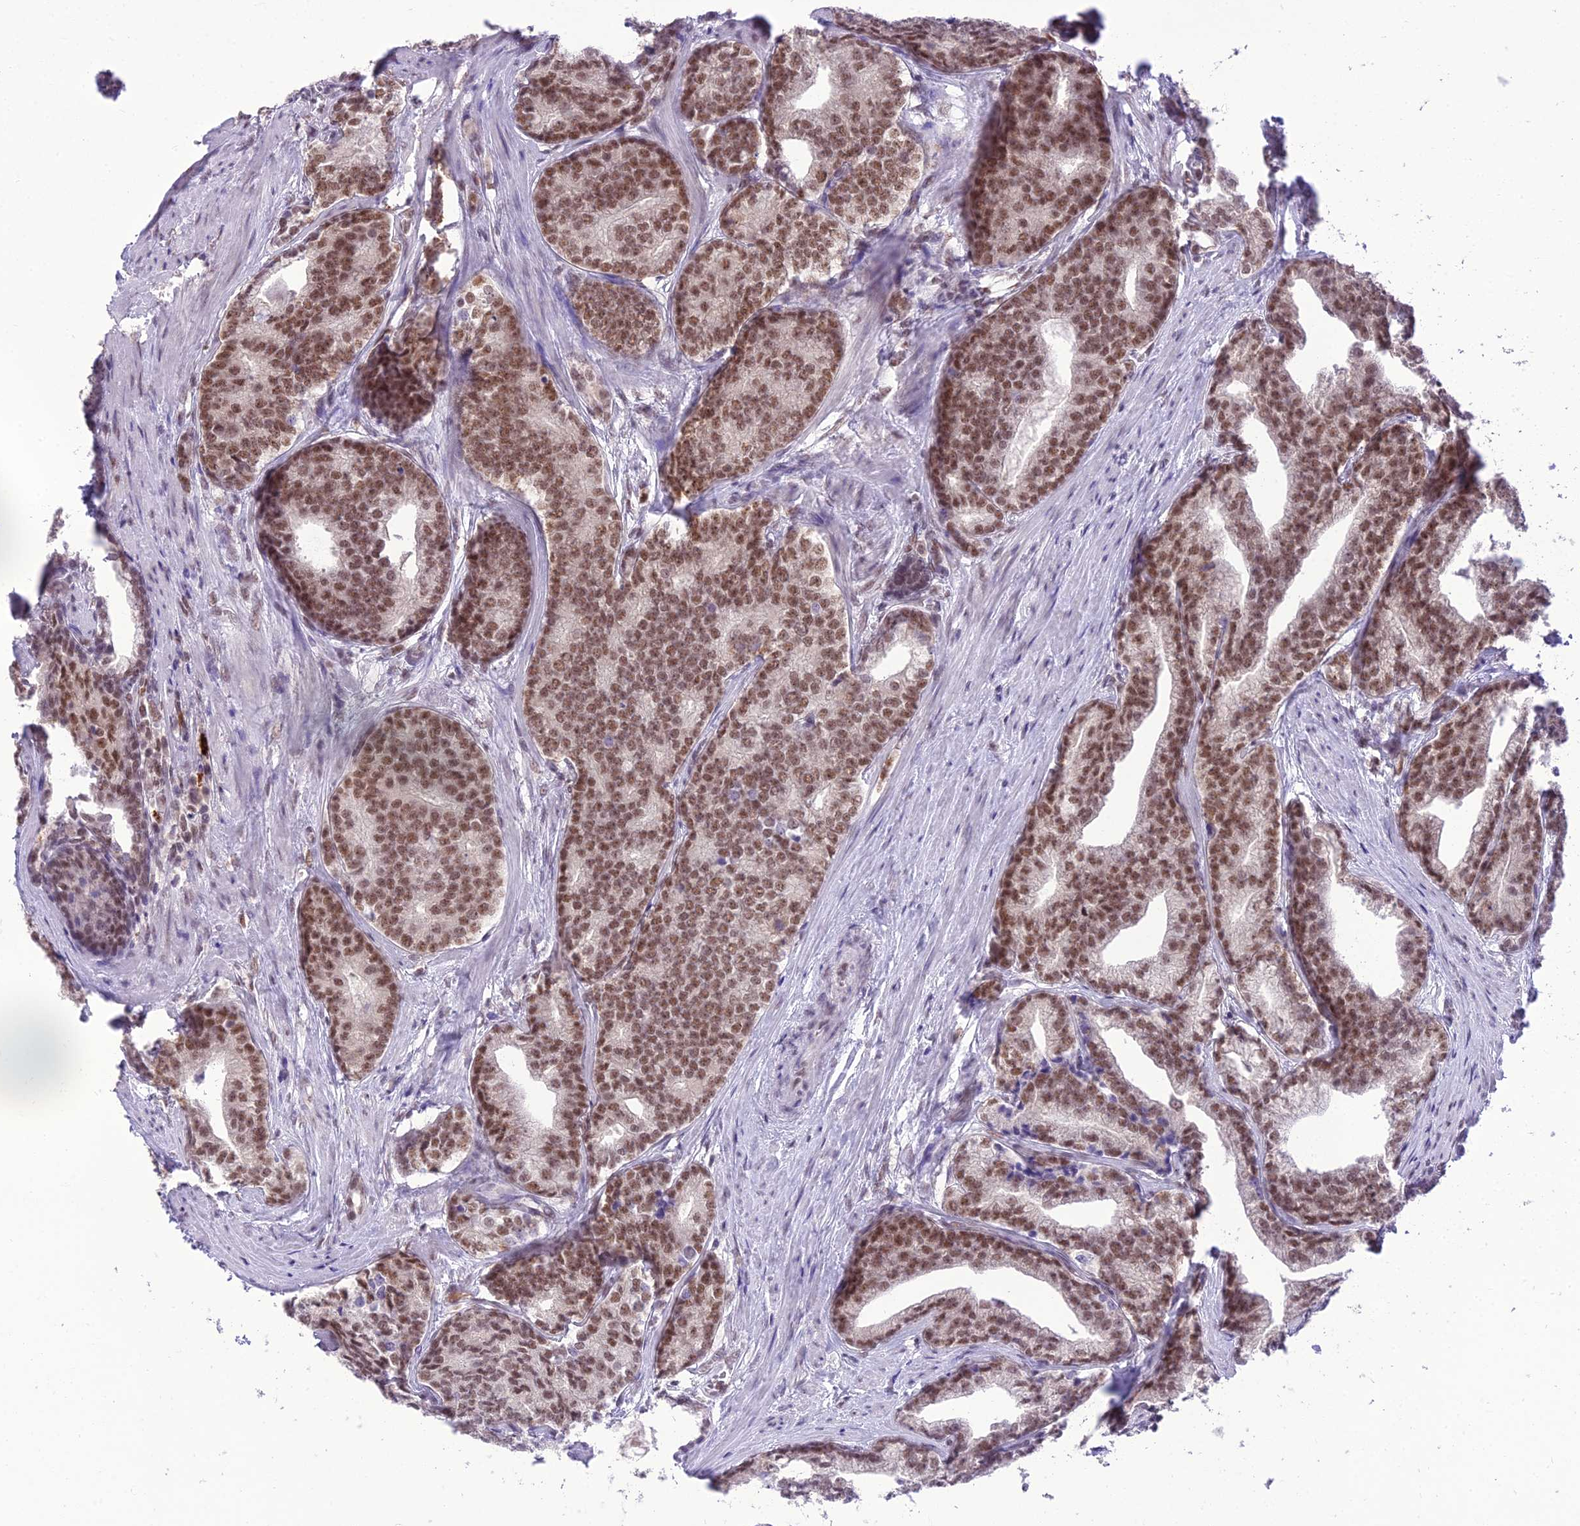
{"staining": {"intensity": "moderate", "quantity": ">75%", "location": "nuclear"}, "tissue": "prostate cancer", "cell_type": "Tumor cells", "image_type": "cancer", "snomed": [{"axis": "morphology", "description": "Adenocarcinoma, Low grade"}, {"axis": "topography", "description": "Prostate"}], "caption": "Immunohistochemistry (IHC) histopathology image of neoplastic tissue: prostate cancer (adenocarcinoma (low-grade)) stained using immunohistochemistry demonstrates medium levels of moderate protein expression localized specifically in the nuclear of tumor cells, appearing as a nuclear brown color.", "gene": "SH3RF3", "patient": {"sex": "male", "age": 71}}